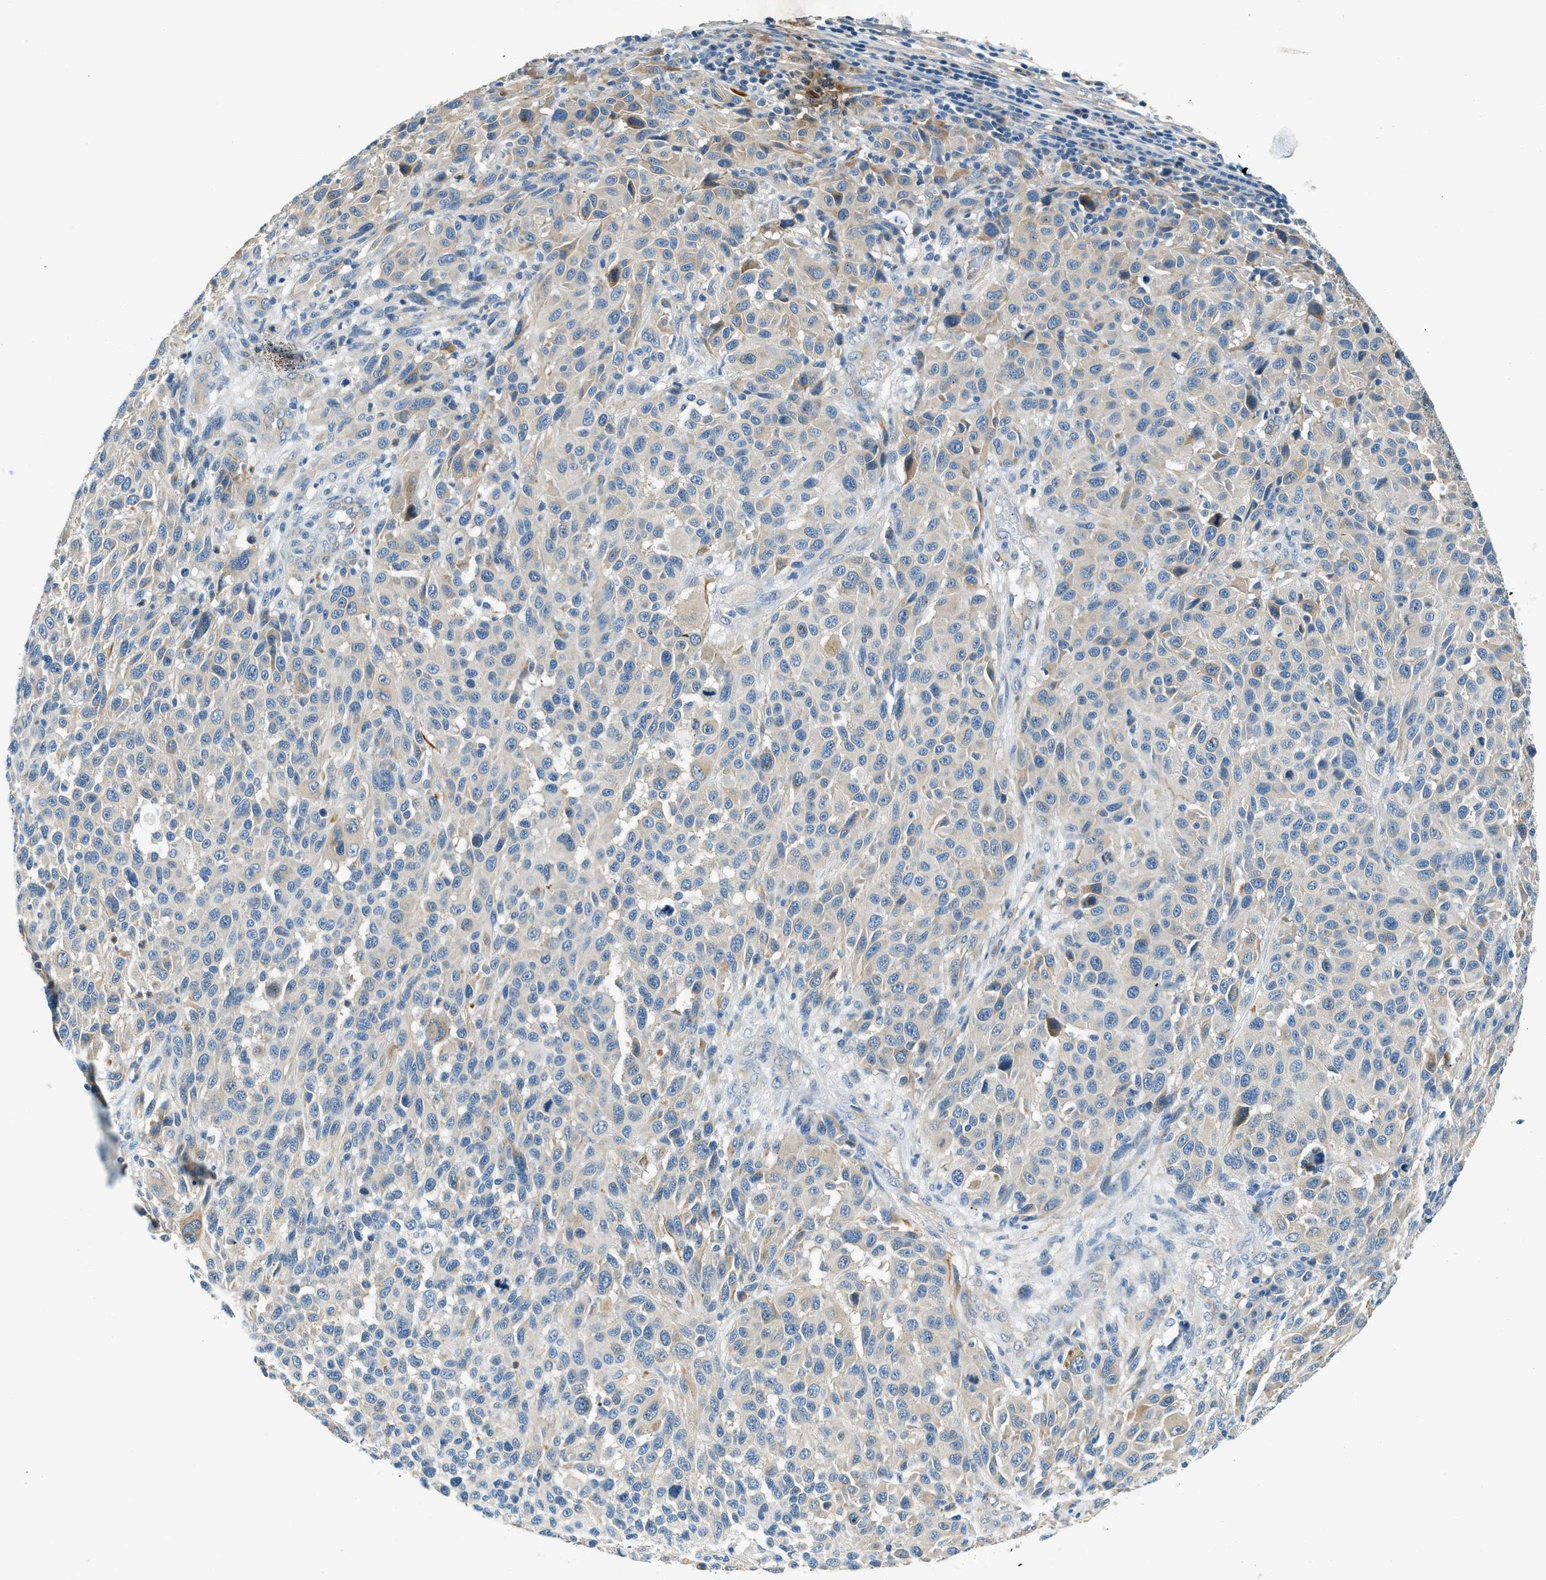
{"staining": {"intensity": "weak", "quantity": "<25%", "location": "cytoplasmic/membranous"}, "tissue": "melanoma", "cell_type": "Tumor cells", "image_type": "cancer", "snomed": [{"axis": "morphology", "description": "Malignant melanoma, Metastatic site"}, {"axis": "topography", "description": "Lymph node"}], "caption": "This is a photomicrograph of IHC staining of malignant melanoma (metastatic site), which shows no expression in tumor cells. (DAB immunohistochemistry (IHC) with hematoxylin counter stain).", "gene": "ZNF367", "patient": {"sex": "male", "age": 61}}